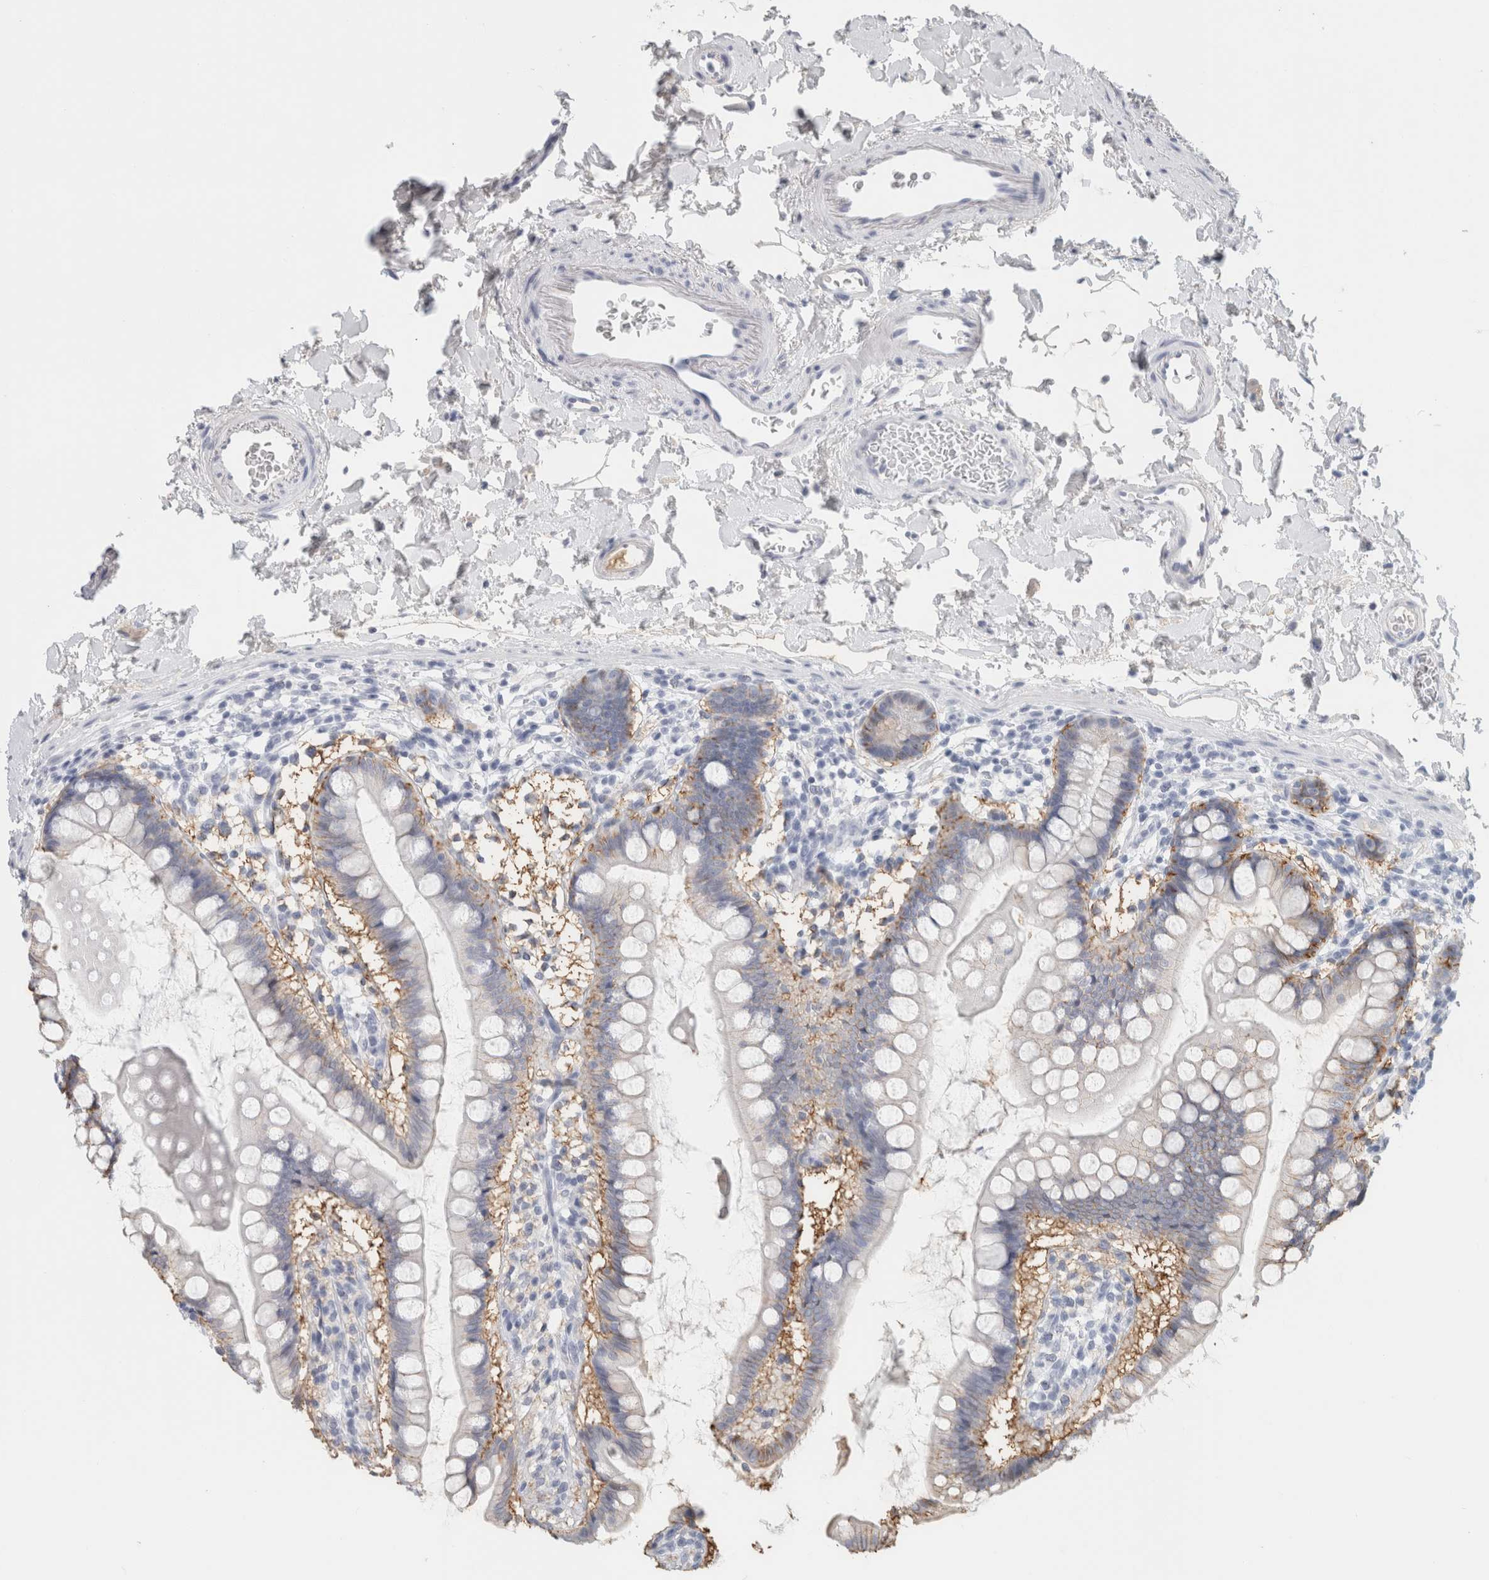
{"staining": {"intensity": "negative", "quantity": "none", "location": "none"}, "tissue": "small intestine", "cell_type": "Glandular cells", "image_type": "normal", "snomed": [{"axis": "morphology", "description": "Normal tissue, NOS"}, {"axis": "topography", "description": "Small intestine"}], "caption": "The micrograph reveals no significant staining in glandular cells of small intestine.", "gene": "TSPAN8", "patient": {"sex": "female", "age": 84}}